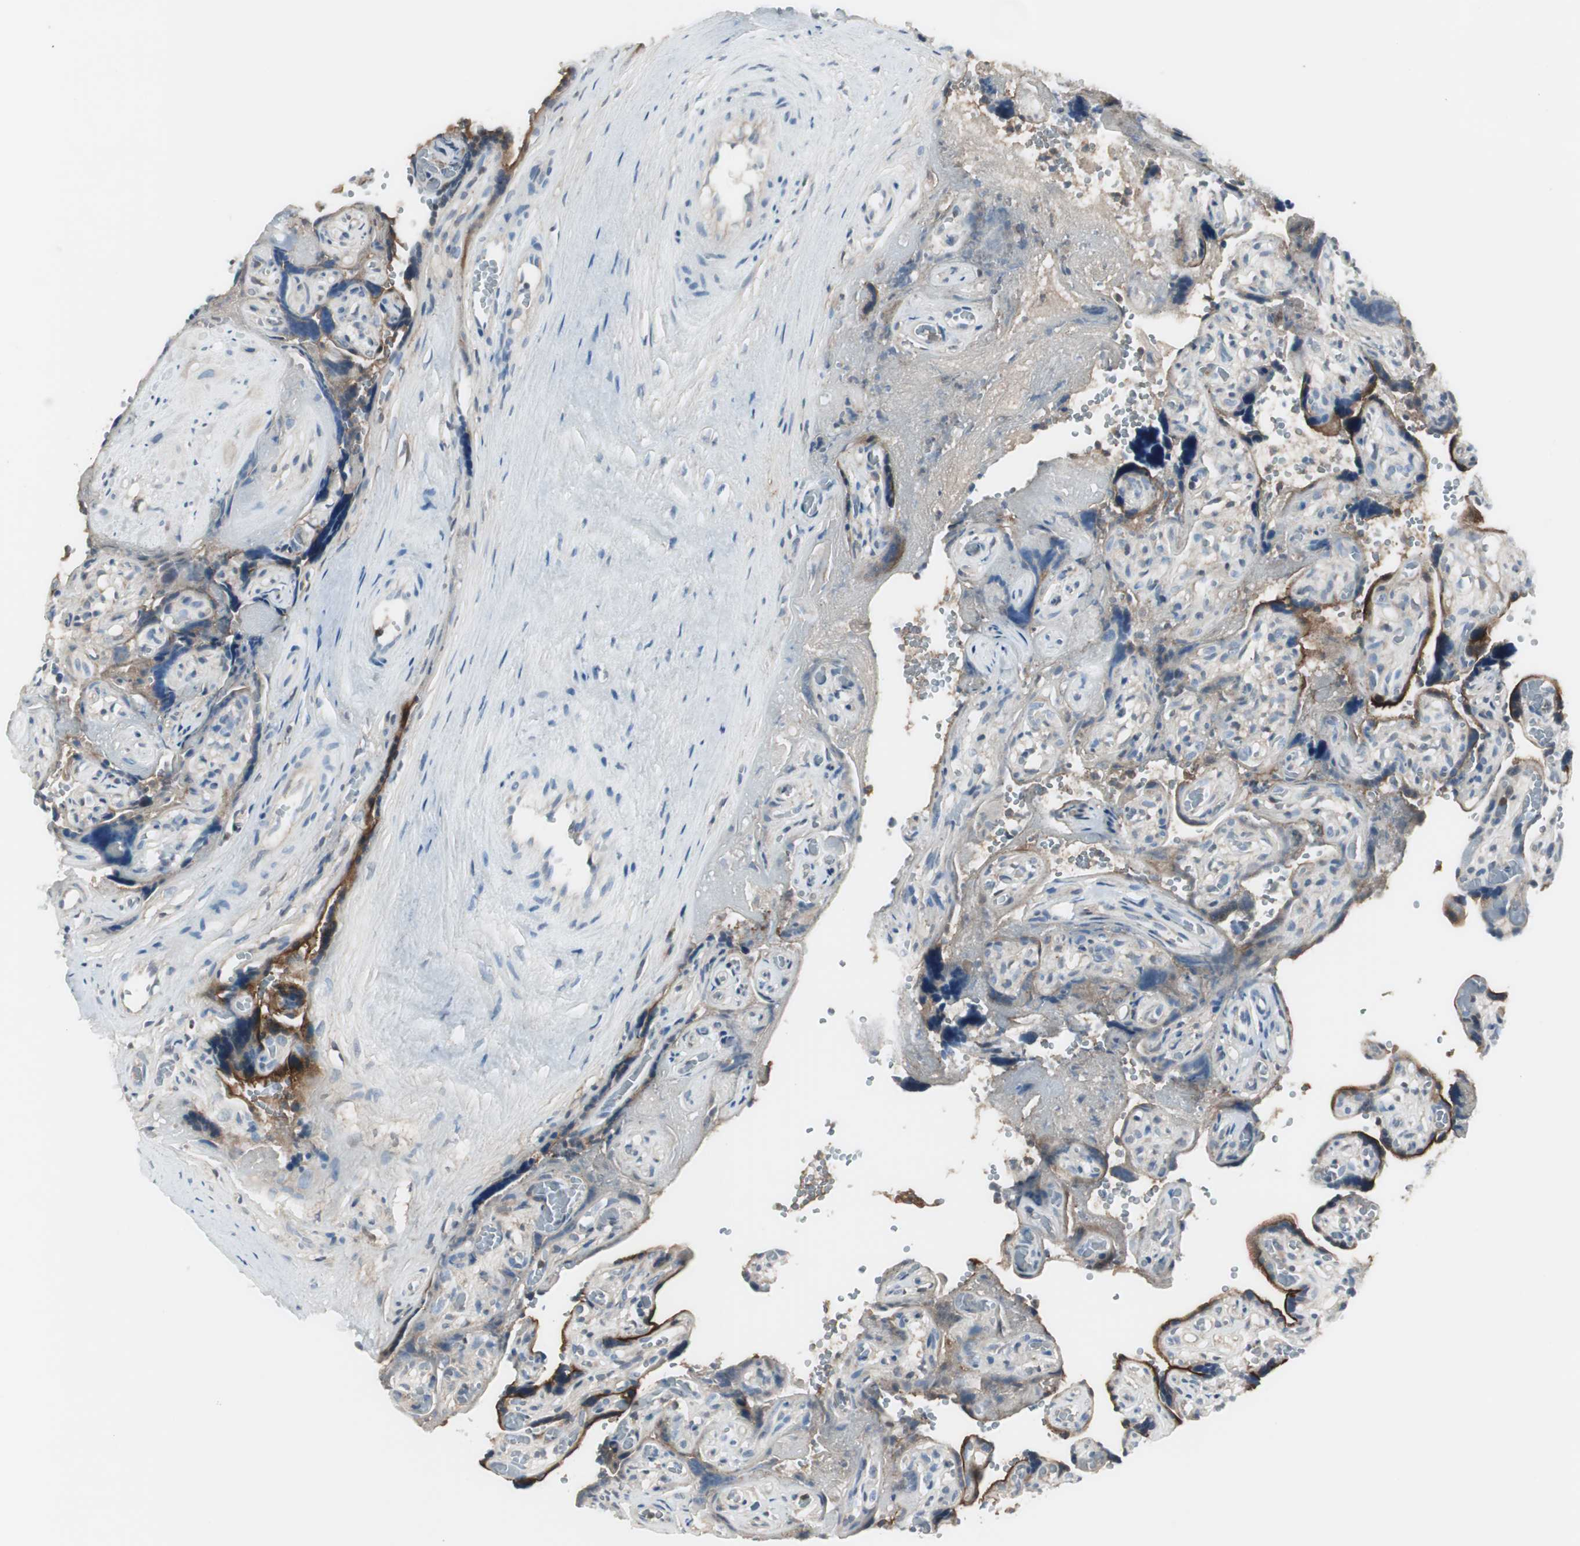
{"staining": {"intensity": "moderate", "quantity": "25%-75%", "location": "cytoplasmic/membranous"}, "tissue": "placenta", "cell_type": "Decidual cells", "image_type": "normal", "snomed": [{"axis": "morphology", "description": "Normal tissue, NOS"}, {"axis": "topography", "description": "Placenta"}], "caption": "IHC photomicrograph of benign human placenta stained for a protein (brown), which exhibits medium levels of moderate cytoplasmic/membranous expression in about 25%-75% of decidual cells.", "gene": "SLC9A3R1", "patient": {"sex": "female", "age": 30}}